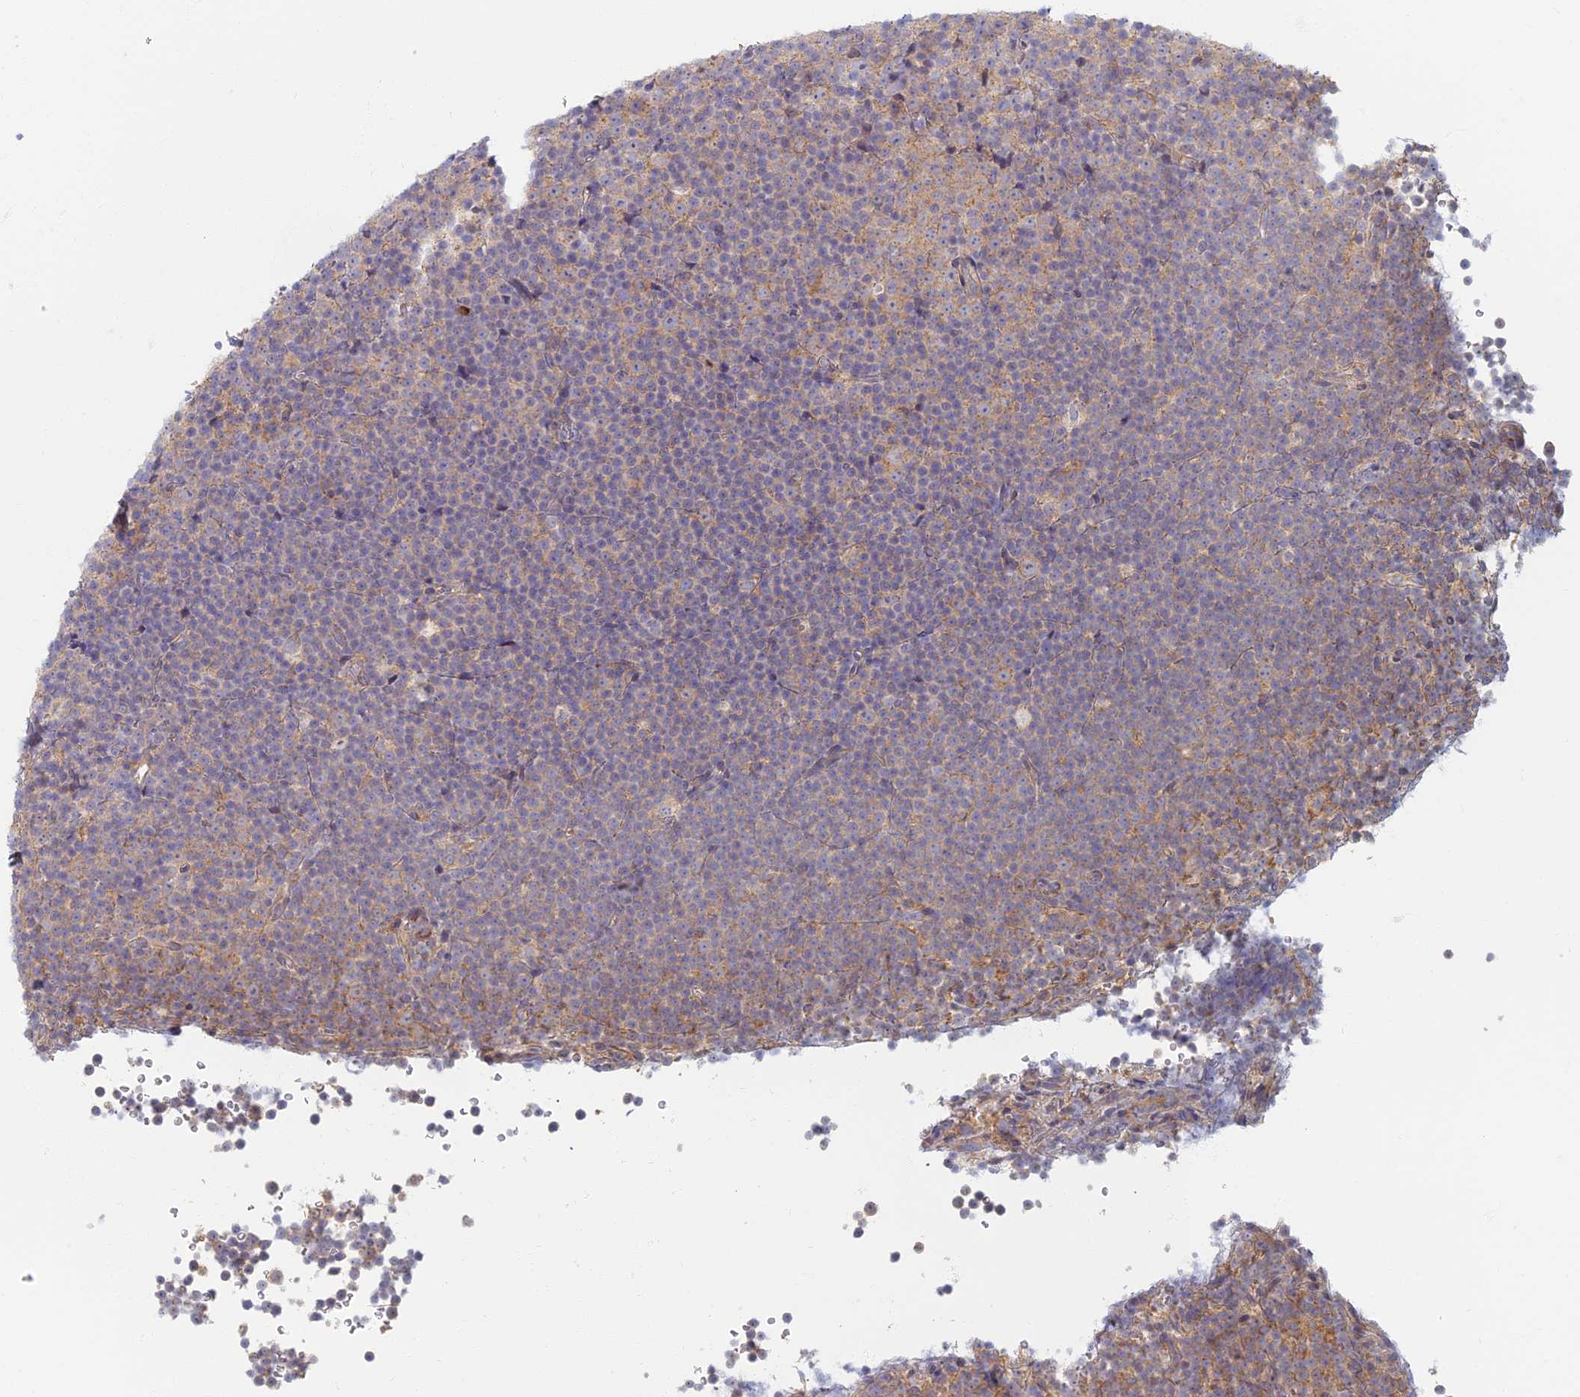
{"staining": {"intensity": "weak", "quantity": "<25%", "location": "cytoplasmic/membranous"}, "tissue": "lymphoma", "cell_type": "Tumor cells", "image_type": "cancer", "snomed": [{"axis": "morphology", "description": "Malignant lymphoma, non-Hodgkin's type, Low grade"}, {"axis": "topography", "description": "Lymph node"}], "caption": "Lymphoma stained for a protein using IHC displays no positivity tumor cells.", "gene": "PROX2", "patient": {"sex": "female", "age": 67}}